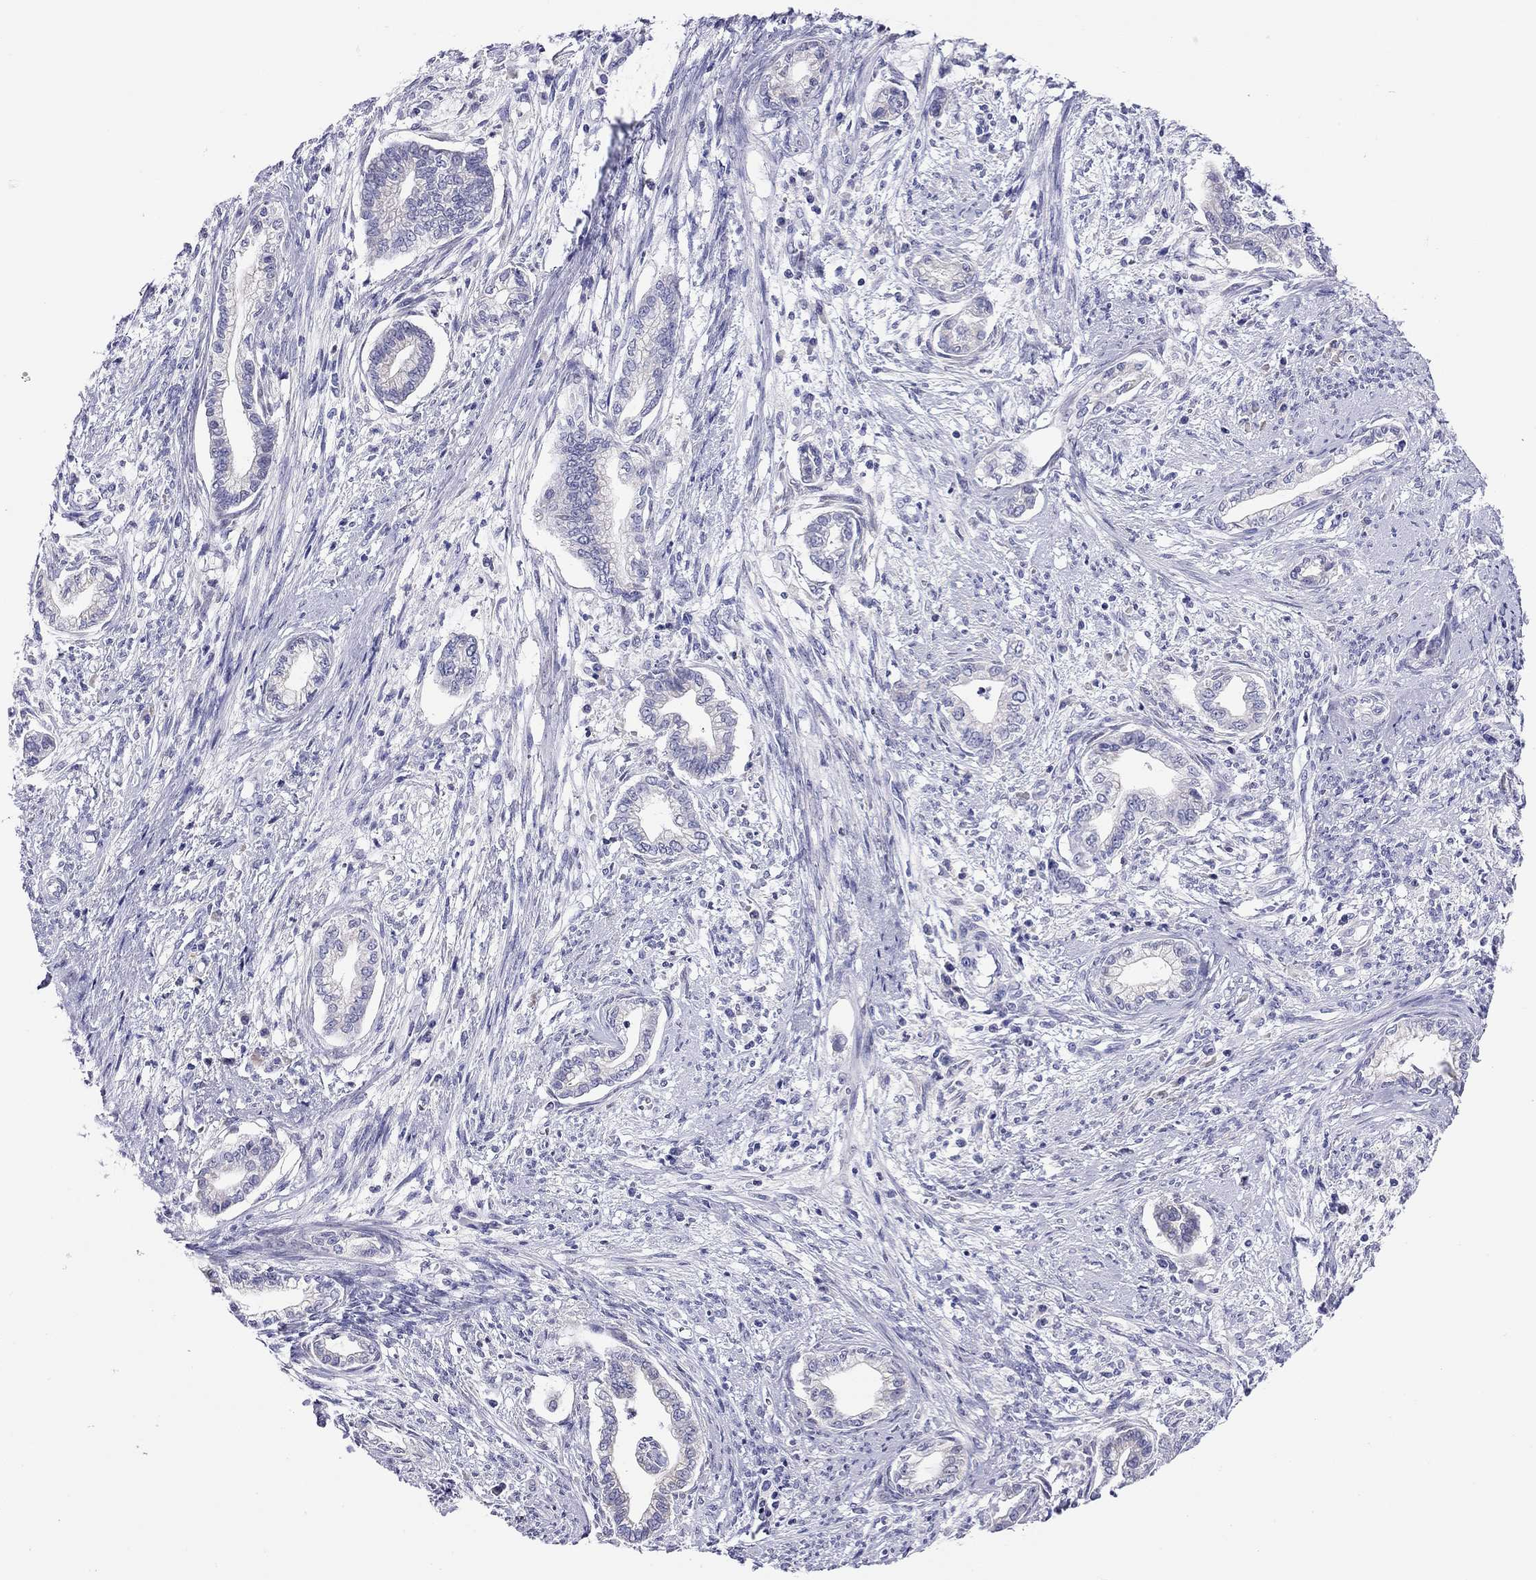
{"staining": {"intensity": "negative", "quantity": "none", "location": "none"}, "tissue": "cervical cancer", "cell_type": "Tumor cells", "image_type": "cancer", "snomed": [{"axis": "morphology", "description": "Adenocarcinoma, NOS"}, {"axis": "topography", "description": "Cervix"}], "caption": "Immunohistochemical staining of cervical cancer shows no significant positivity in tumor cells. (DAB (3,3'-diaminobenzidine) immunohistochemistry, high magnification).", "gene": "SLC46A2", "patient": {"sex": "female", "age": 62}}